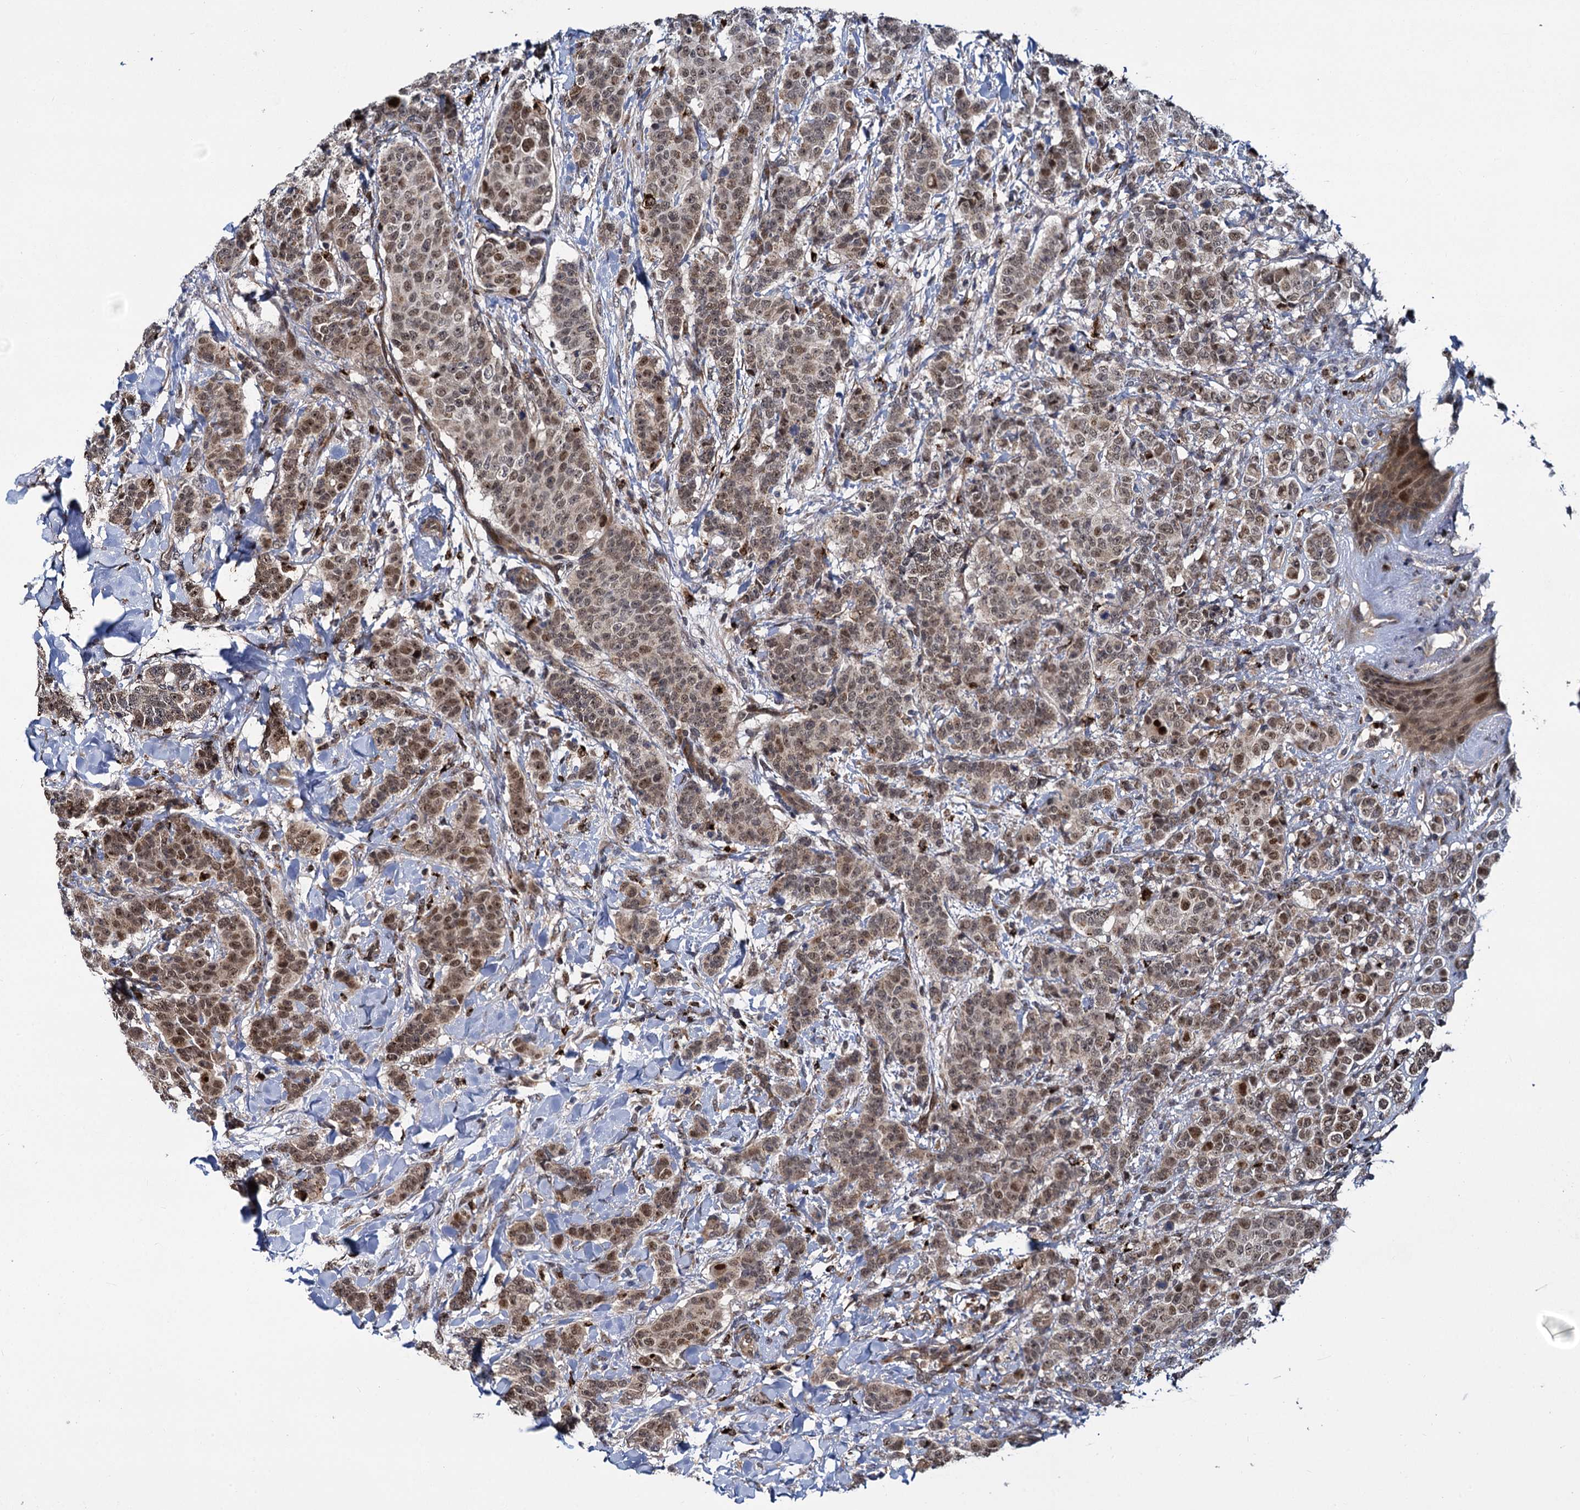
{"staining": {"intensity": "moderate", "quantity": "25%-75%", "location": "nuclear"}, "tissue": "breast cancer", "cell_type": "Tumor cells", "image_type": "cancer", "snomed": [{"axis": "morphology", "description": "Duct carcinoma"}, {"axis": "topography", "description": "Breast"}], "caption": "A photomicrograph of breast intraductal carcinoma stained for a protein demonstrates moderate nuclear brown staining in tumor cells. (Stains: DAB in brown, nuclei in blue, Microscopy: brightfield microscopy at high magnification).", "gene": "GAL3ST4", "patient": {"sex": "female", "age": 40}}